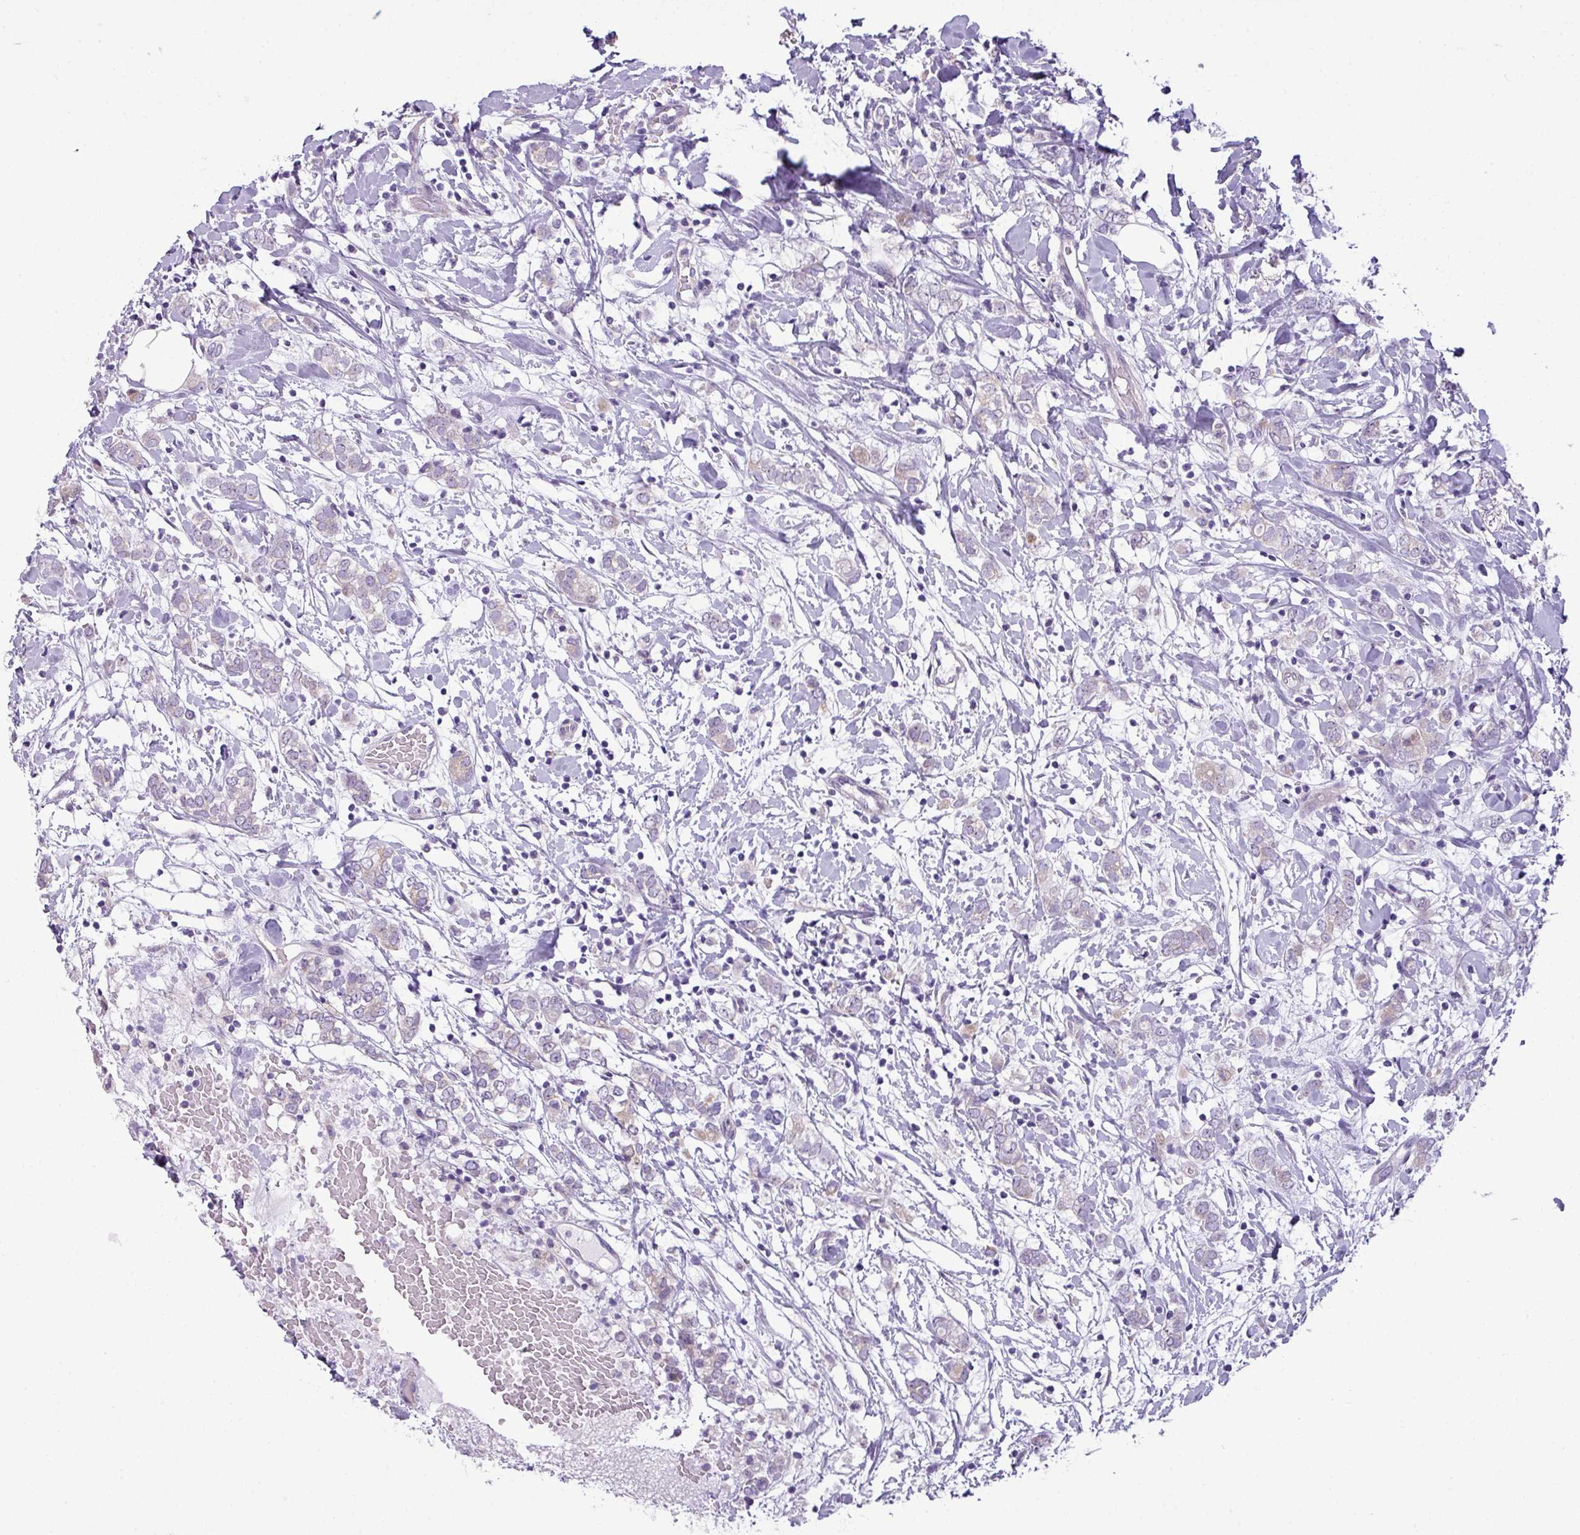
{"staining": {"intensity": "negative", "quantity": "none", "location": "none"}, "tissue": "breast cancer", "cell_type": "Tumor cells", "image_type": "cancer", "snomed": [{"axis": "morphology", "description": "Normal tissue, NOS"}, {"axis": "morphology", "description": "Lobular carcinoma"}, {"axis": "topography", "description": "Breast"}], "caption": "The photomicrograph reveals no staining of tumor cells in breast cancer. (Immunohistochemistry, brightfield microscopy, high magnification).", "gene": "TOR1AIP2", "patient": {"sex": "female", "age": 47}}